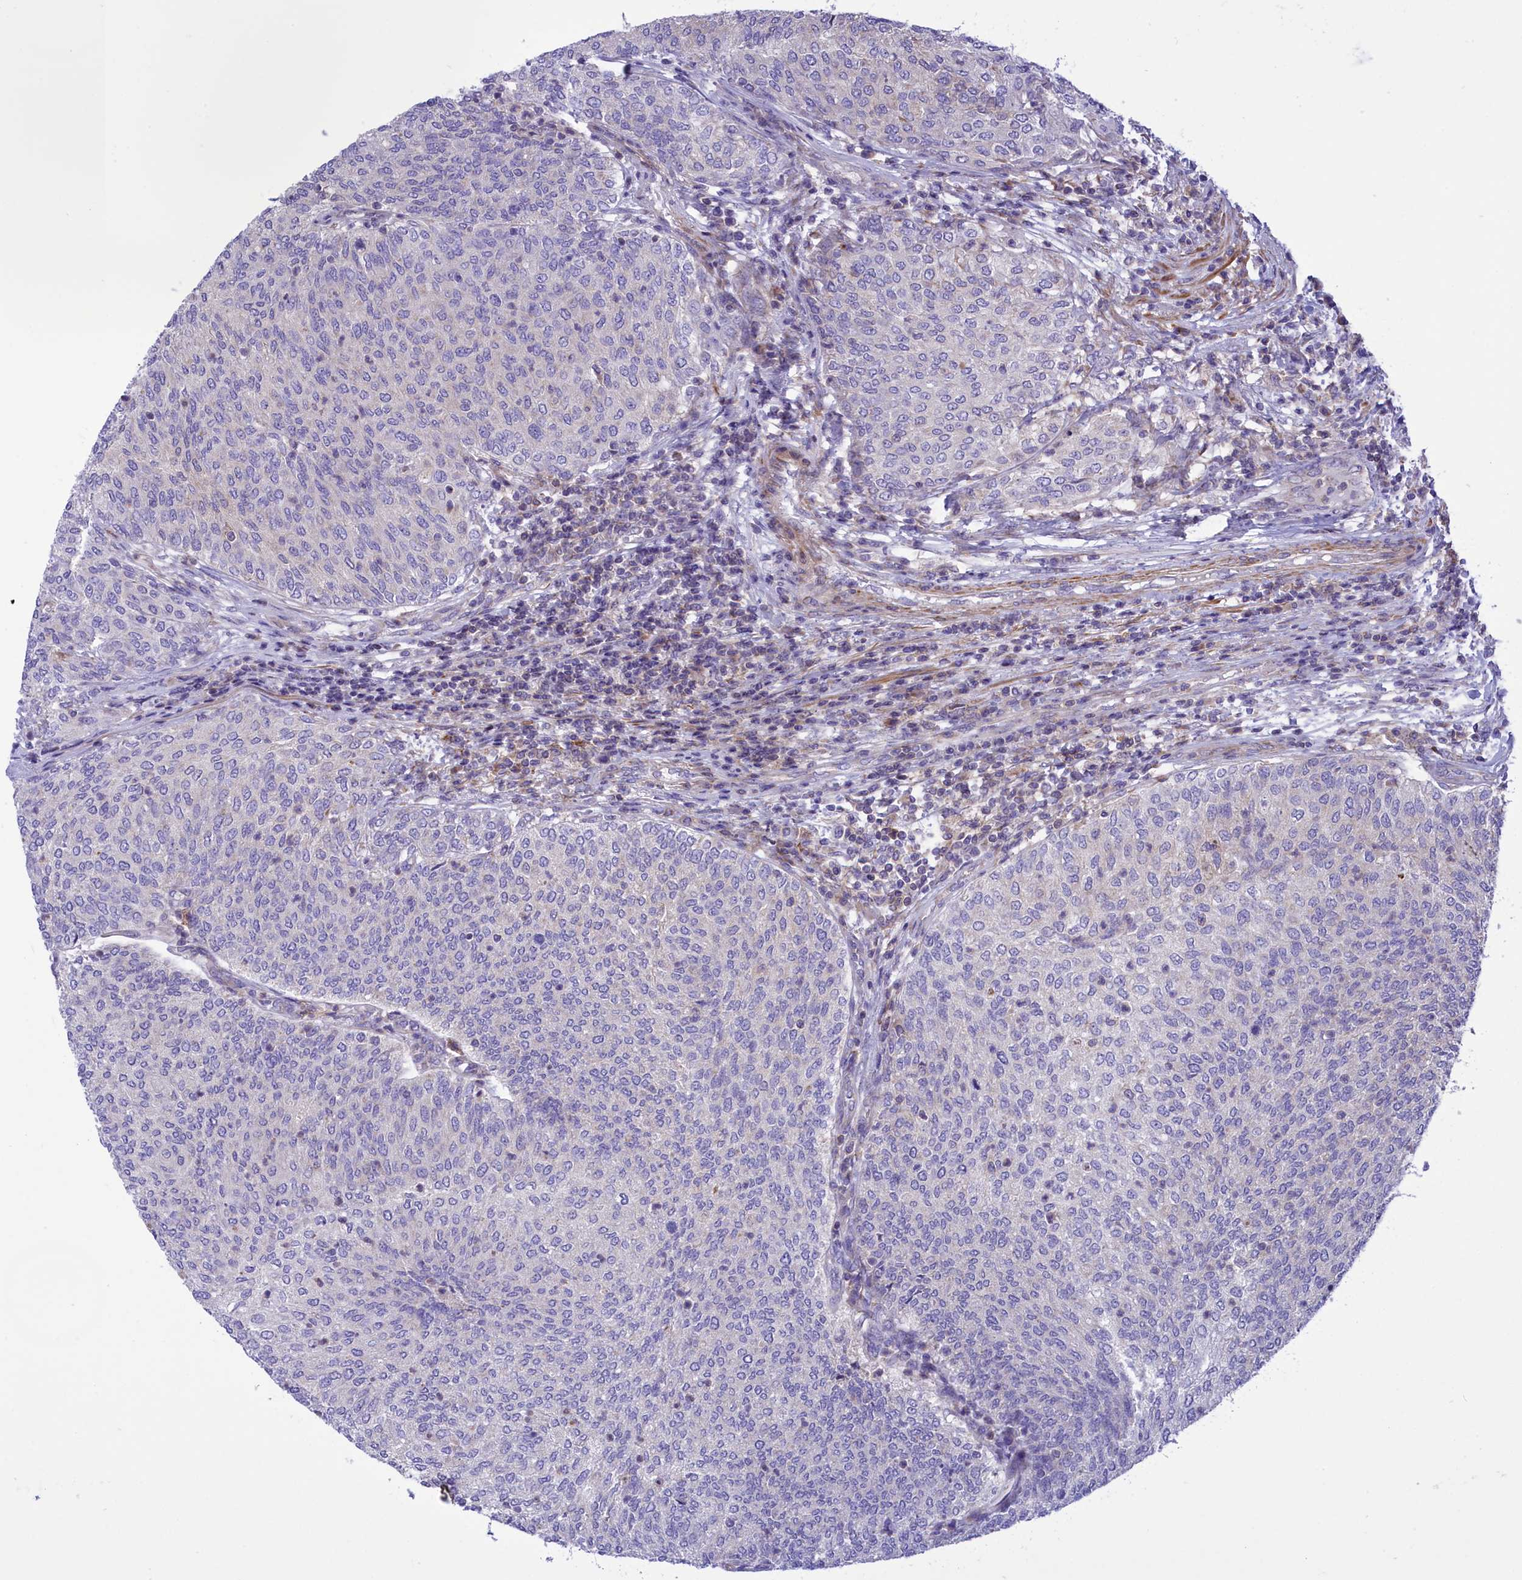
{"staining": {"intensity": "negative", "quantity": "none", "location": "none"}, "tissue": "urothelial cancer", "cell_type": "Tumor cells", "image_type": "cancer", "snomed": [{"axis": "morphology", "description": "Urothelial carcinoma, Low grade"}, {"axis": "topography", "description": "Urinary bladder"}], "caption": "This is an immunohistochemistry (IHC) image of human urothelial carcinoma (low-grade). There is no staining in tumor cells.", "gene": "CORO7-PAM16", "patient": {"sex": "female", "age": 79}}